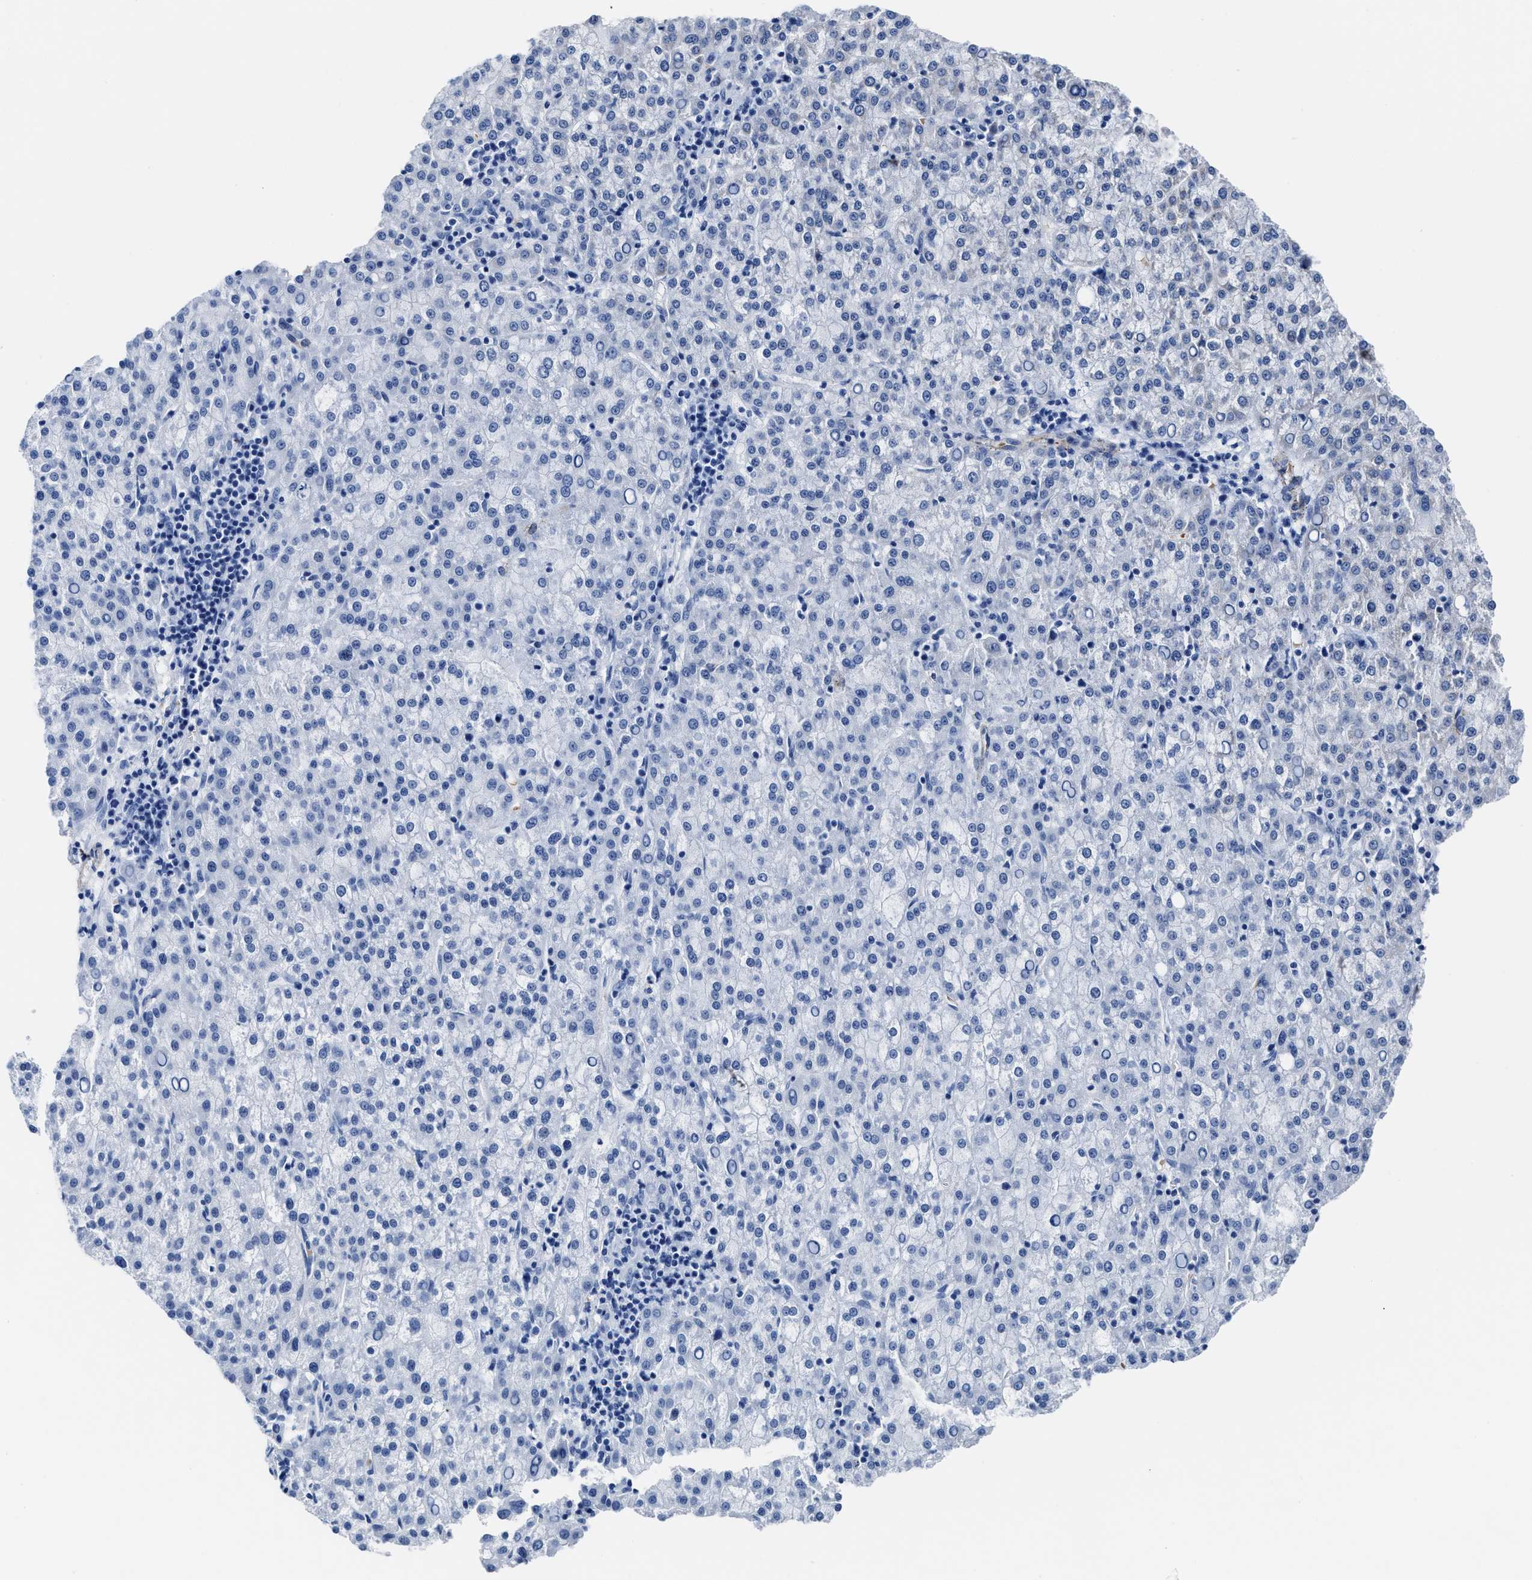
{"staining": {"intensity": "negative", "quantity": "none", "location": "none"}, "tissue": "liver cancer", "cell_type": "Tumor cells", "image_type": "cancer", "snomed": [{"axis": "morphology", "description": "Carcinoma, Hepatocellular, NOS"}, {"axis": "topography", "description": "Liver"}], "caption": "Tumor cells are negative for brown protein staining in liver cancer (hepatocellular carcinoma). Nuclei are stained in blue.", "gene": "KCNMB3", "patient": {"sex": "female", "age": 58}}